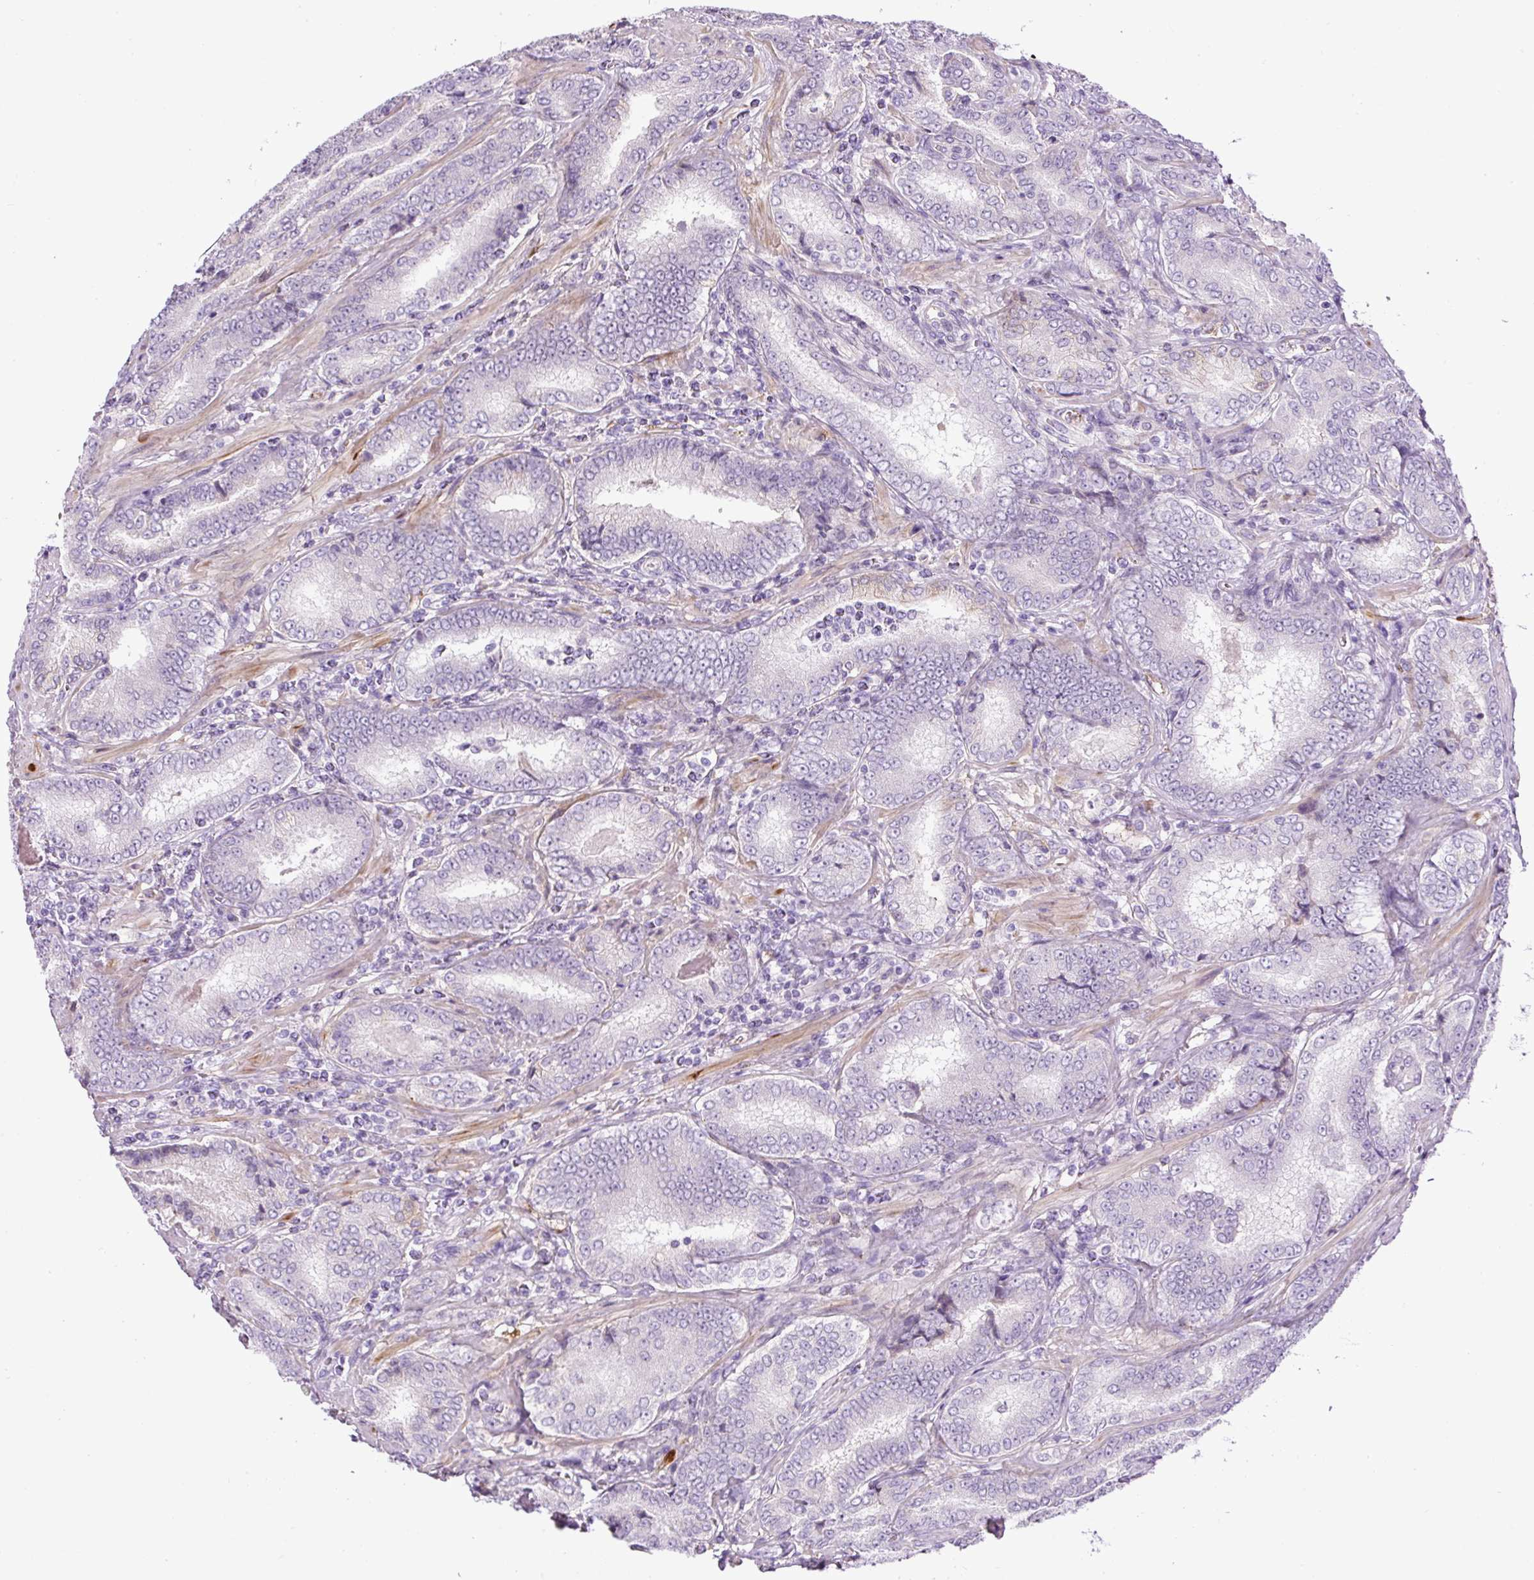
{"staining": {"intensity": "negative", "quantity": "none", "location": "none"}, "tissue": "prostate cancer", "cell_type": "Tumor cells", "image_type": "cancer", "snomed": [{"axis": "morphology", "description": "Adenocarcinoma, High grade"}, {"axis": "topography", "description": "Prostate"}], "caption": "Immunohistochemistry (IHC) histopathology image of neoplastic tissue: prostate cancer stained with DAB (3,3'-diaminobenzidine) reveals no significant protein expression in tumor cells. (Brightfield microscopy of DAB (3,3'-diaminobenzidine) IHC at high magnification).", "gene": "LEFTY2", "patient": {"sex": "male", "age": 72}}